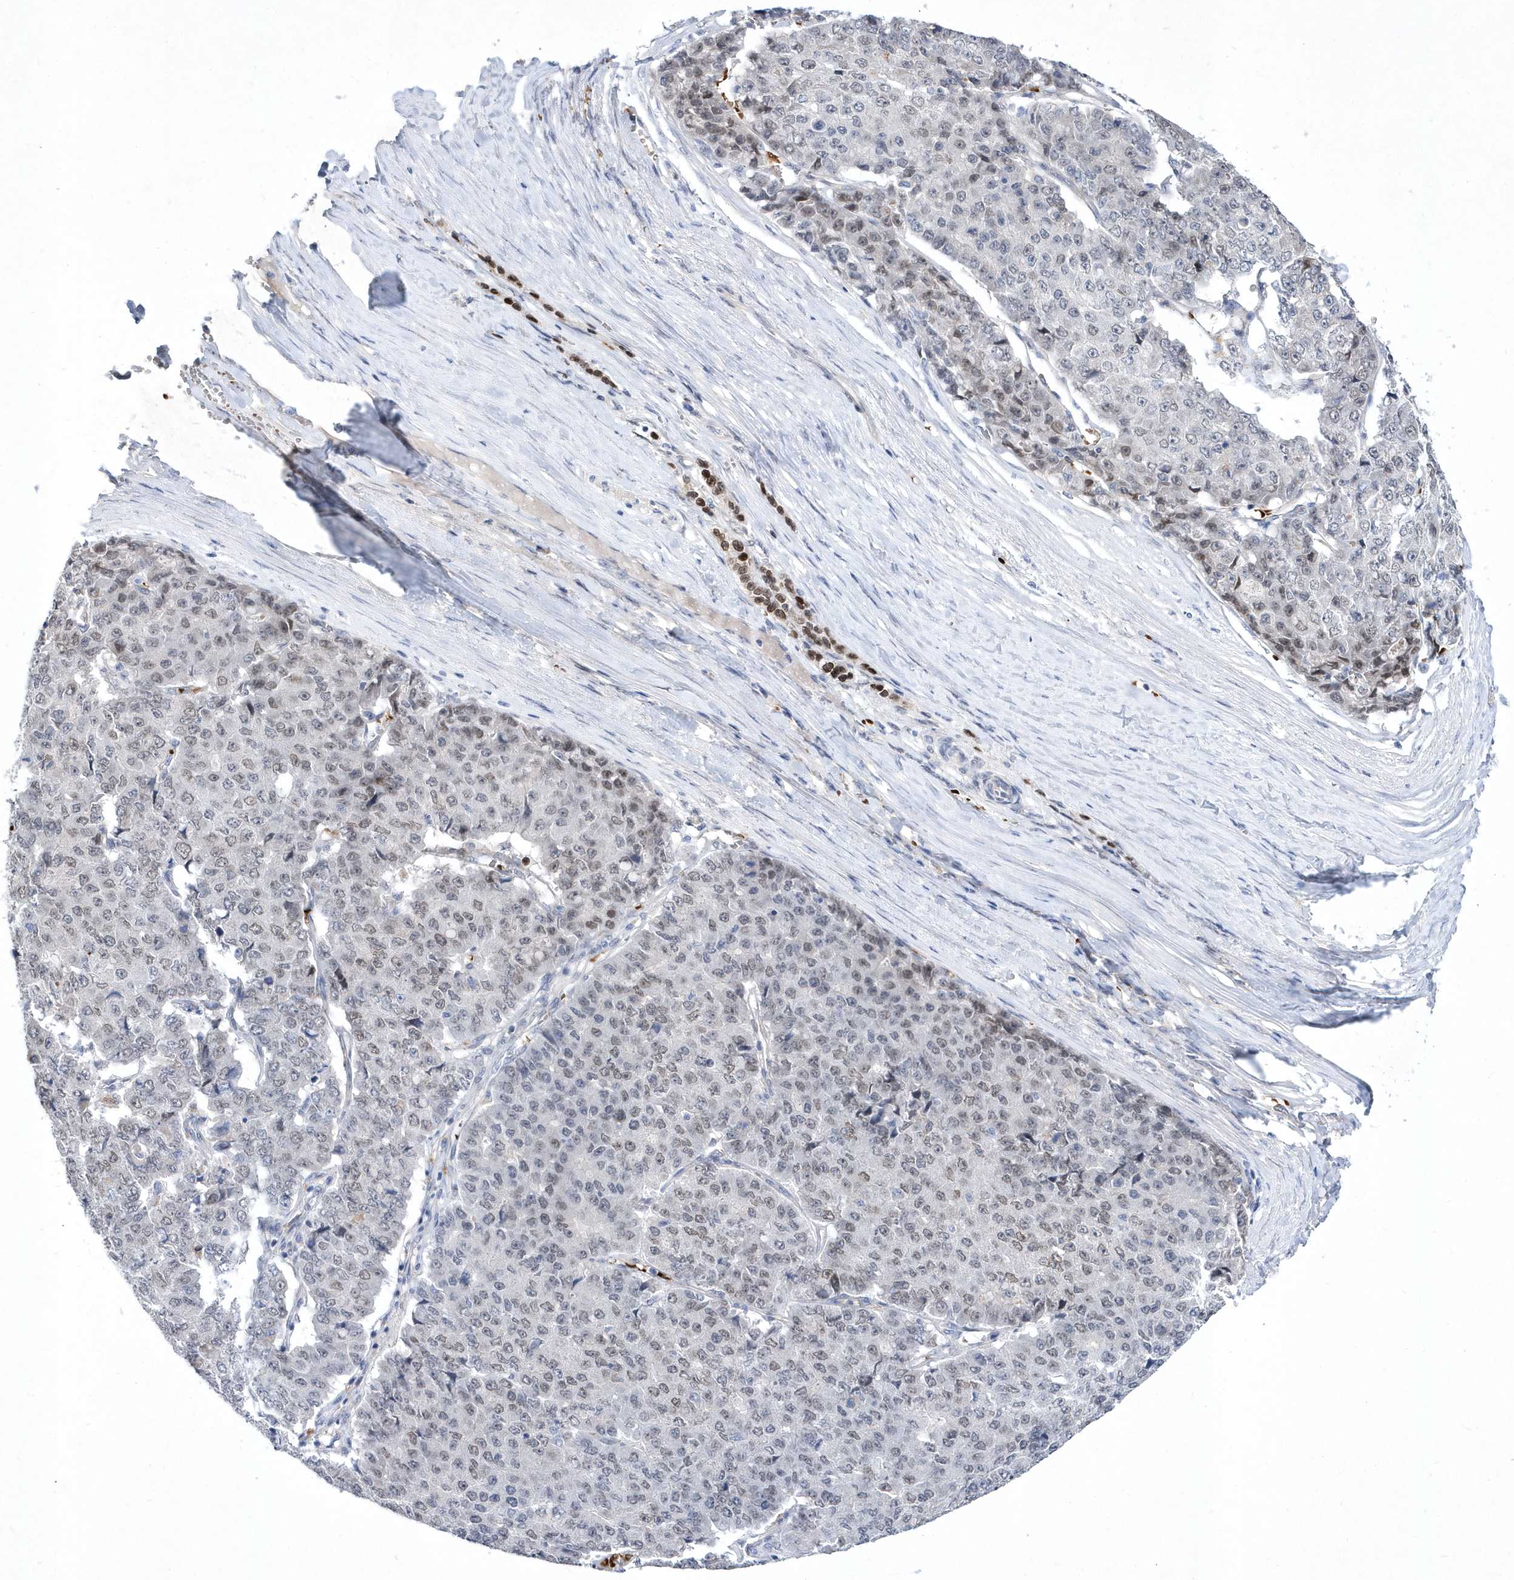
{"staining": {"intensity": "weak", "quantity": "<25%", "location": "nuclear"}, "tissue": "pancreatic cancer", "cell_type": "Tumor cells", "image_type": "cancer", "snomed": [{"axis": "morphology", "description": "Adenocarcinoma, NOS"}, {"axis": "topography", "description": "Pancreas"}], "caption": "Protein analysis of pancreatic adenocarcinoma reveals no significant positivity in tumor cells.", "gene": "ZNF875", "patient": {"sex": "male", "age": 50}}